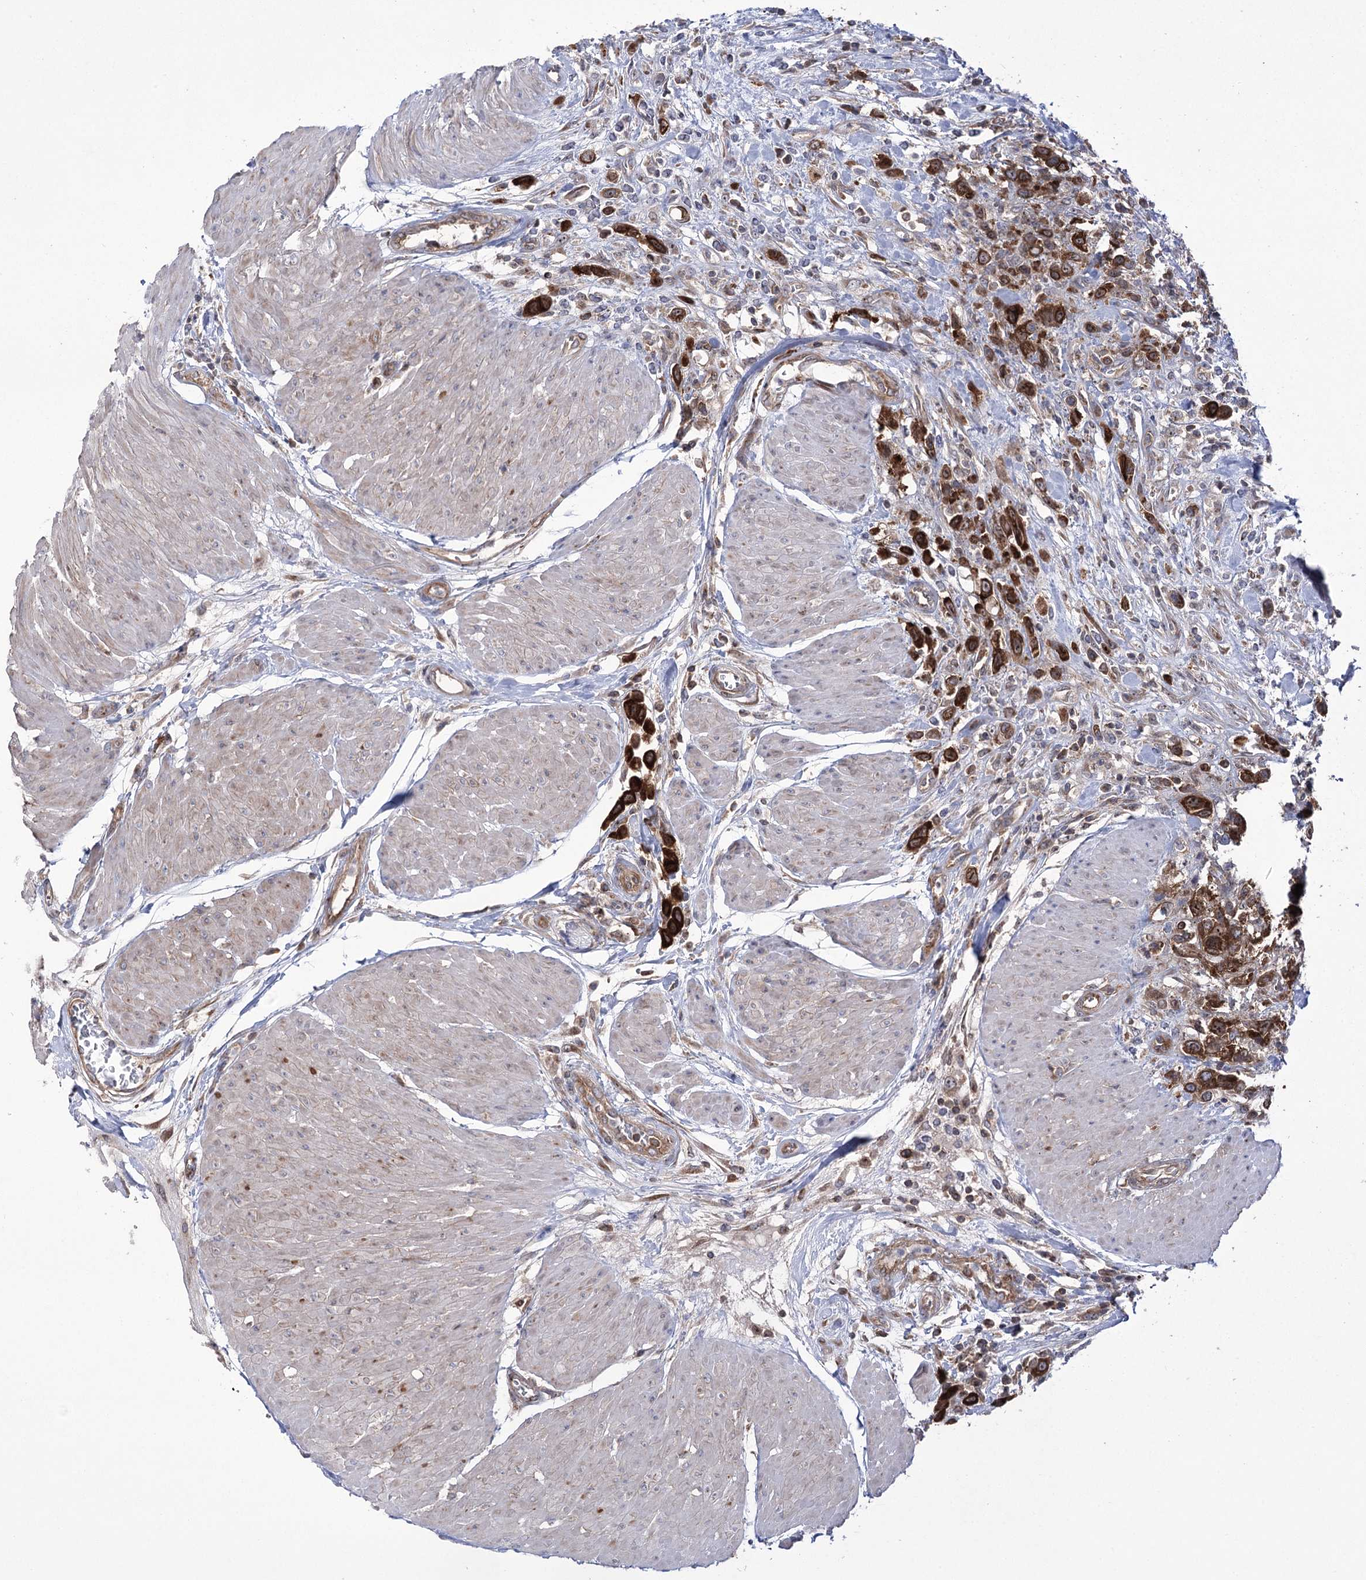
{"staining": {"intensity": "strong", "quantity": ">75%", "location": "cytoplasmic/membranous"}, "tissue": "urothelial cancer", "cell_type": "Tumor cells", "image_type": "cancer", "snomed": [{"axis": "morphology", "description": "Urothelial carcinoma, High grade"}, {"axis": "topography", "description": "Urinary bladder"}], "caption": "Immunohistochemical staining of human high-grade urothelial carcinoma exhibits high levels of strong cytoplasmic/membranous positivity in approximately >75% of tumor cells. Using DAB (3,3'-diaminobenzidine) (brown) and hematoxylin (blue) stains, captured at high magnification using brightfield microscopy.", "gene": "ZNF622", "patient": {"sex": "male", "age": 50}}